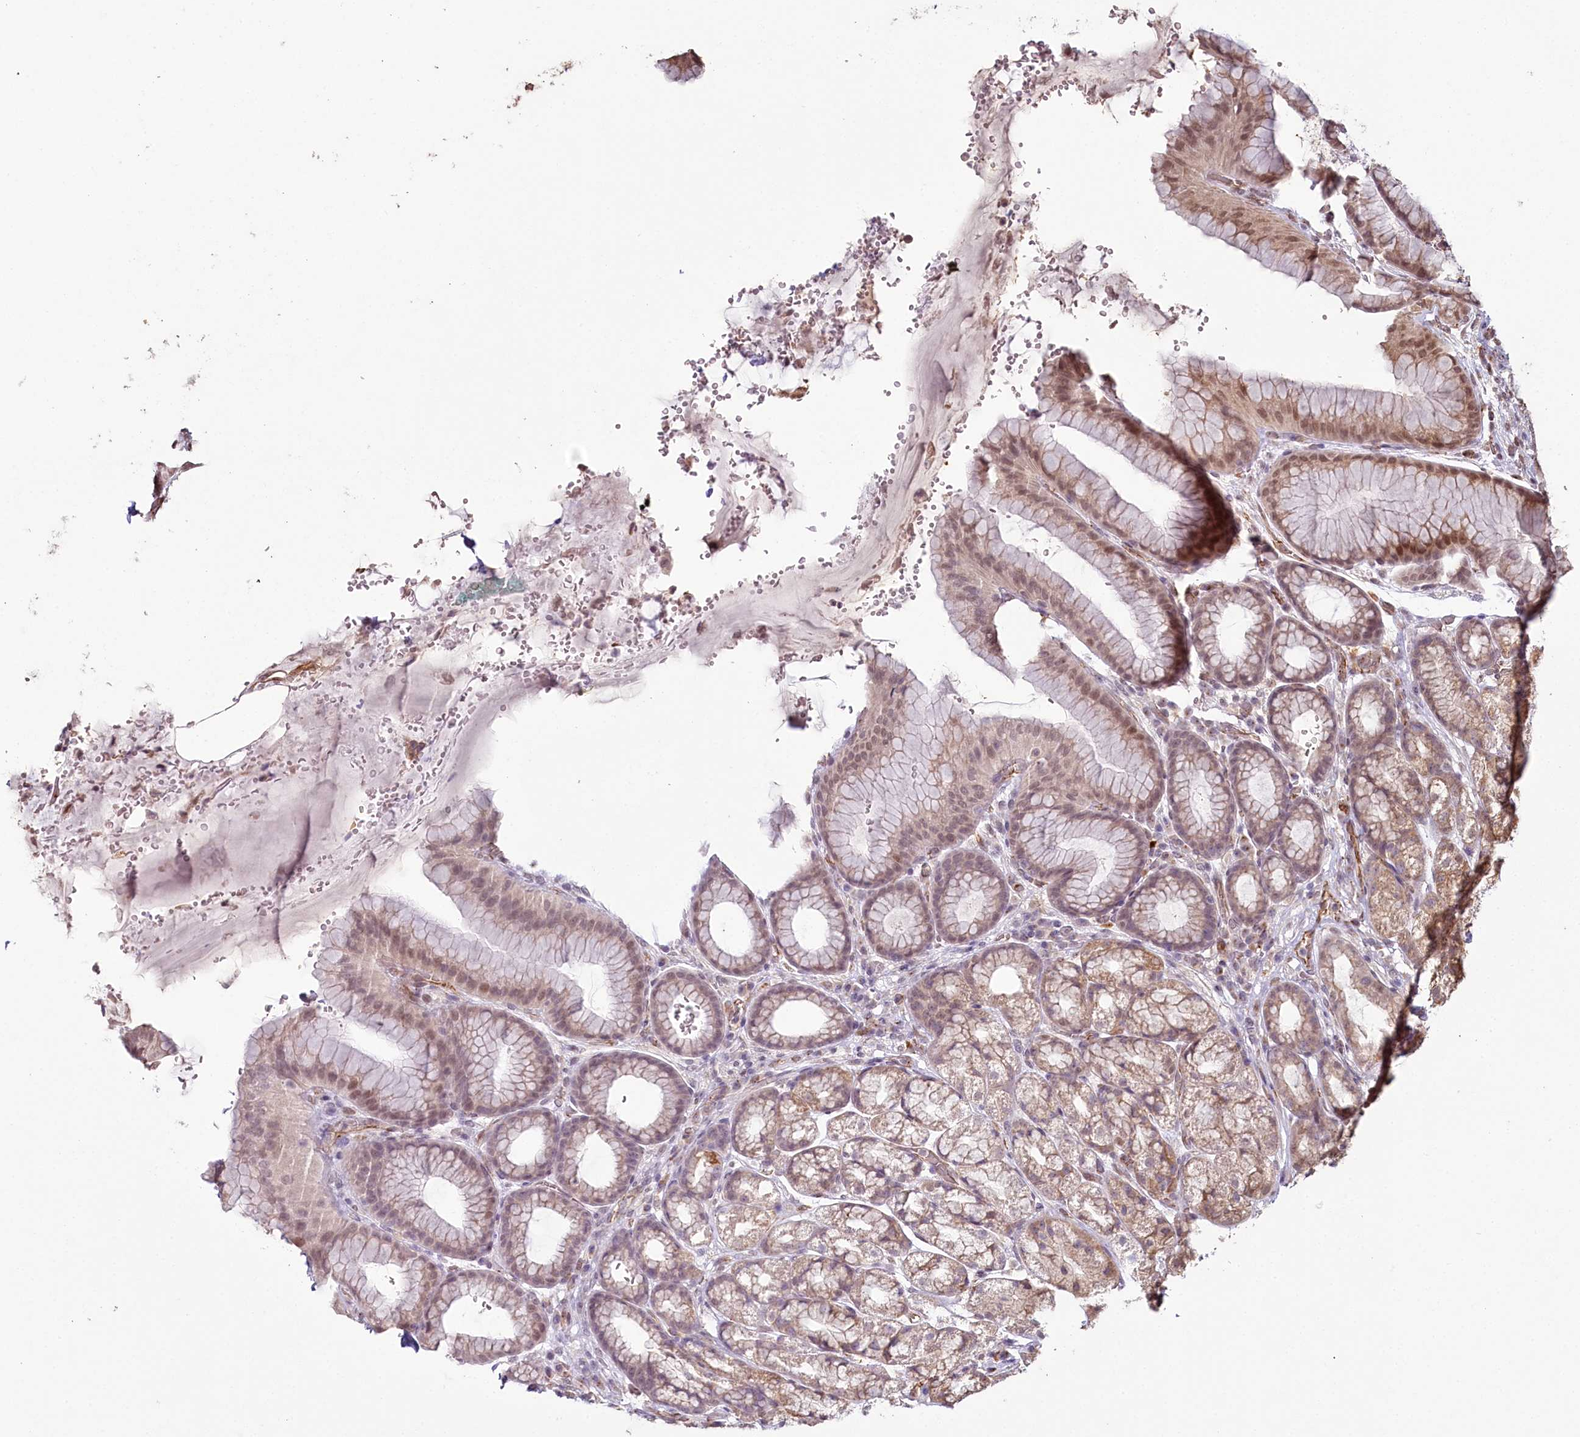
{"staining": {"intensity": "weak", "quantity": "25%-75%", "location": "cytoplasmic/membranous,nuclear"}, "tissue": "stomach", "cell_type": "Glandular cells", "image_type": "normal", "snomed": [{"axis": "morphology", "description": "Normal tissue, NOS"}, {"axis": "morphology", "description": "Adenocarcinoma, NOS"}, {"axis": "topography", "description": "Stomach"}], "caption": "Glandular cells exhibit weak cytoplasmic/membranous,nuclear staining in approximately 25%-75% of cells in normal stomach.", "gene": "ALKBH8", "patient": {"sex": "male", "age": 57}}